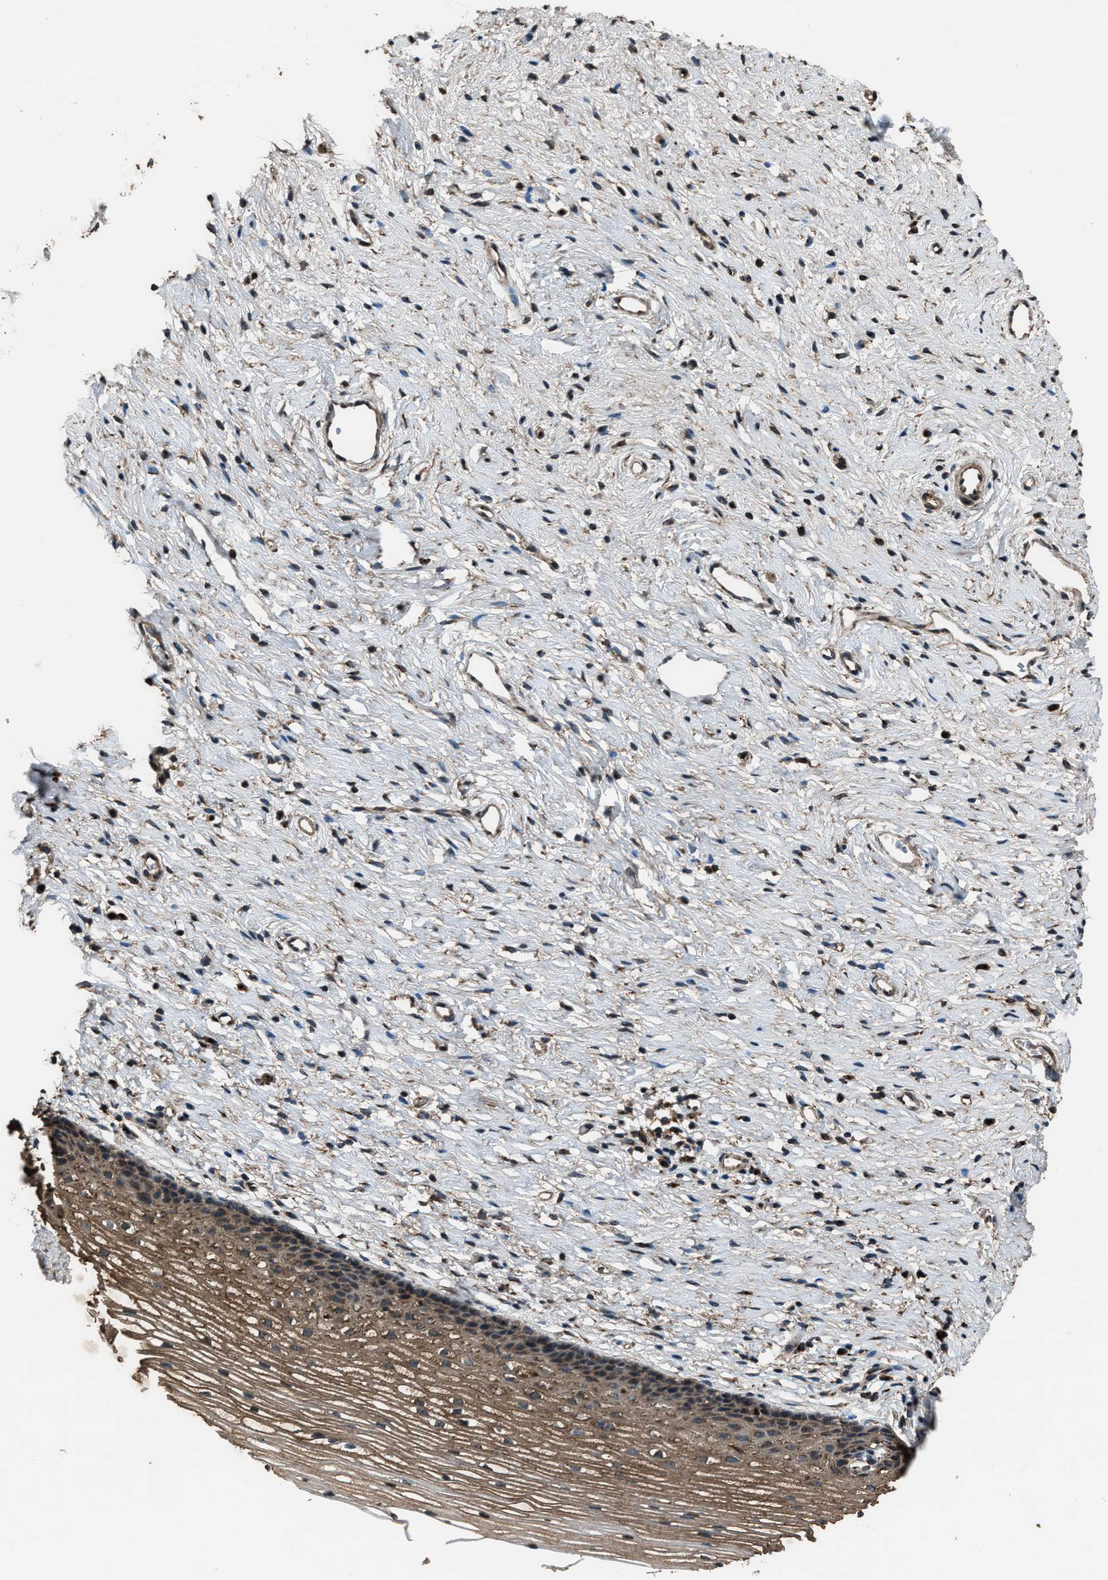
{"staining": {"intensity": "weak", "quantity": ">75%", "location": "cytoplasmic/membranous"}, "tissue": "cervix", "cell_type": "Glandular cells", "image_type": "normal", "snomed": [{"axis": "morphology", "description": "Normal tissue, NOS"}, {"axis": "topography", "description": "Cervix"}], "caption": "A high-resolution image shows IHC staining of normal cervix, which exhibits weak cytoplasmic/membranous staining in approximately >75% of glandular cells. The protein of interest is shown in brown color, while the nuclei are stained blue.", "gene": "SLC38A10", "patient": {"sex": "female", "age": 77}}